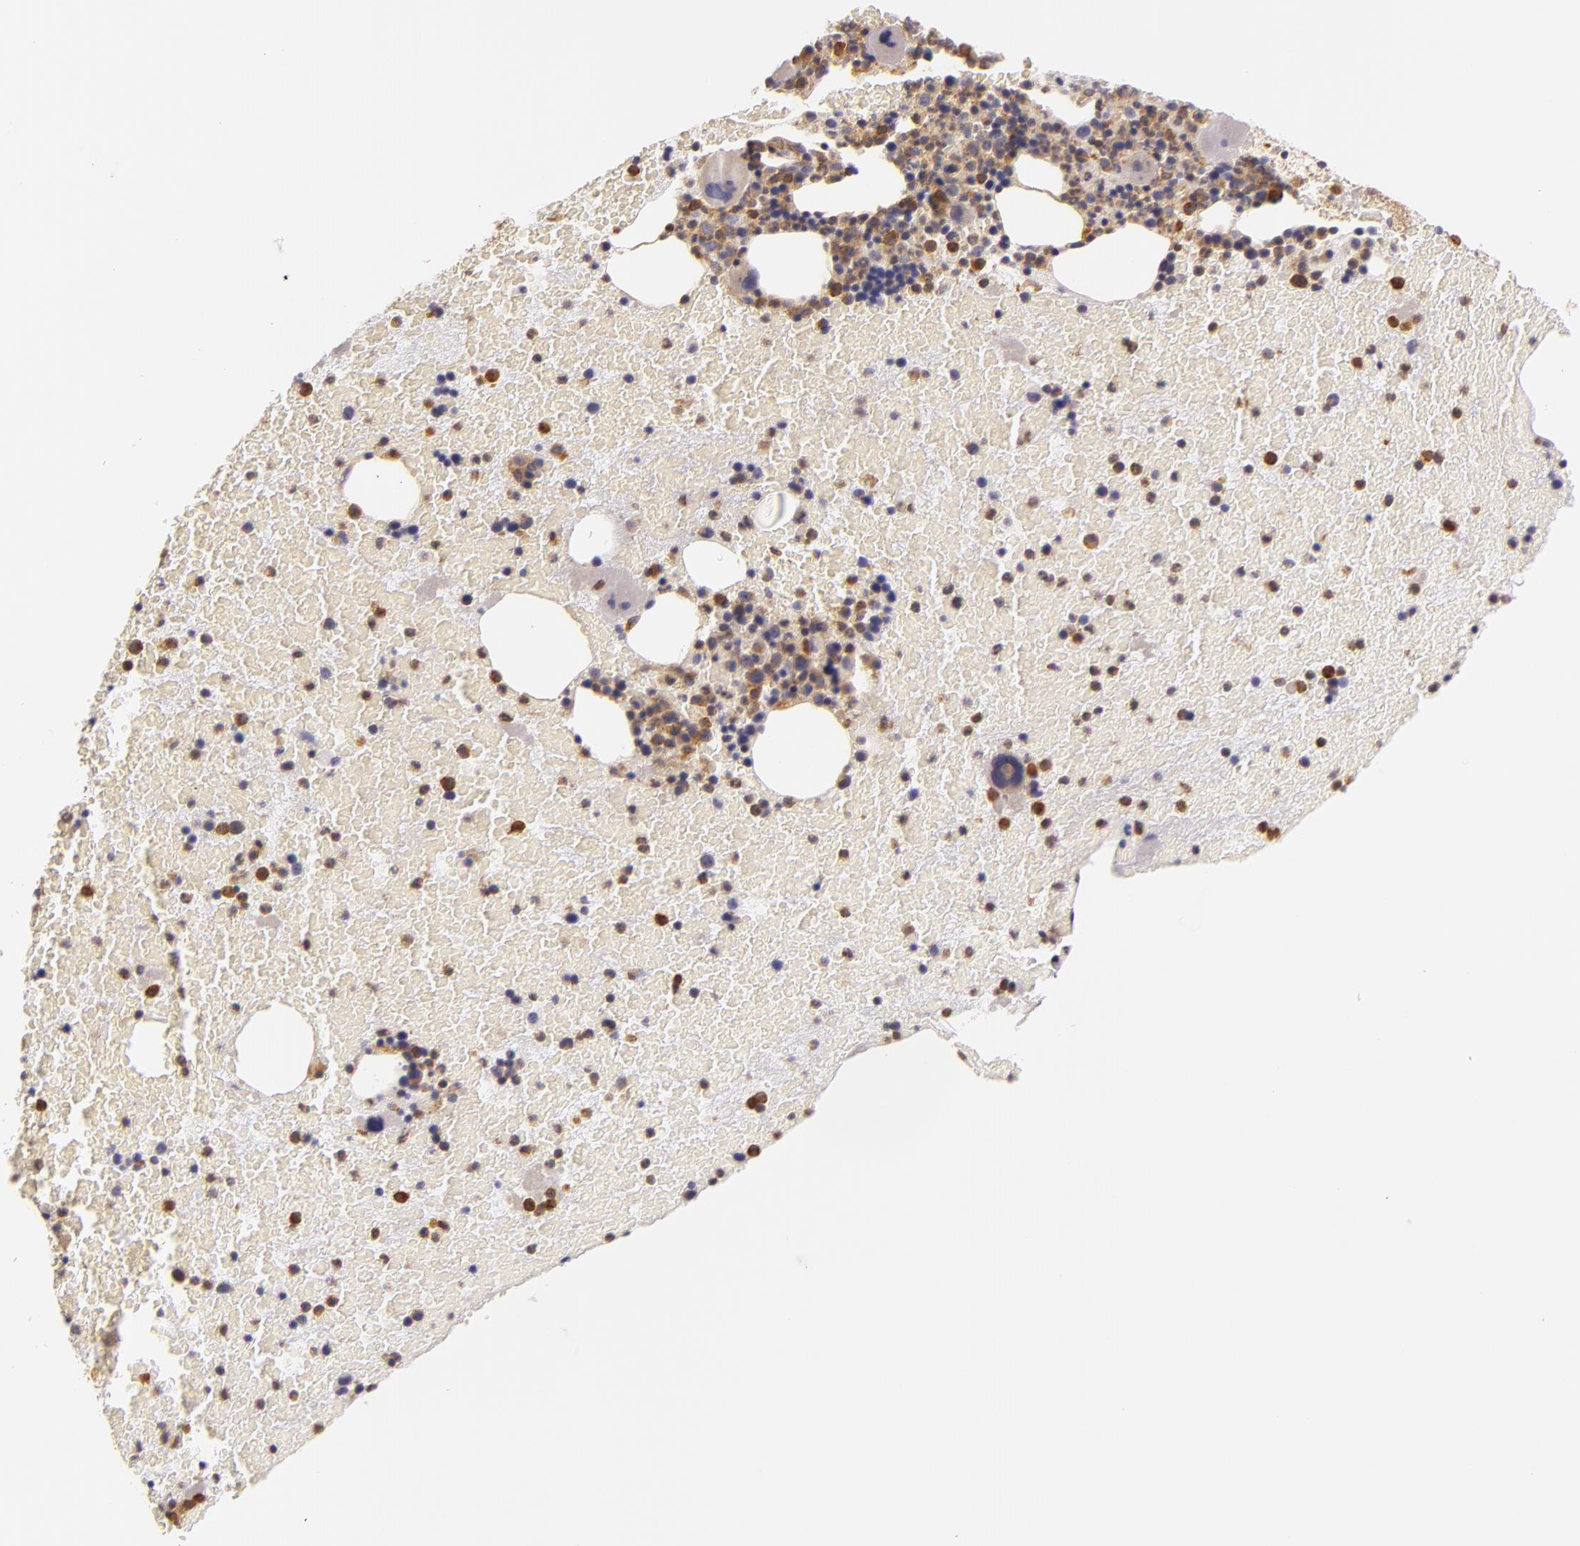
{"staining": {"intensity": "moderate", "quantity": ">75%", "location": "cytoplasmic/membranous"}, "tissue": "bone marrow", "cell_type": "Hematopoietic cells", "image_type": "normal", "snomed": [{"axis": "morphology", "description": "Normal tissue, NOS"}, {"axis": "topography", "description": "Bone marrow"}], "caption": "Immunohistochemistry (IHC) (DAB (3,3'-diaminobenzidine)) staining of normal human bone marrow demonstrates moderate cytoplasmic/membranous protein positivity in approximately >75% of hematopoietic cells.", "gene": "TOM1", "patient": {"sex": "female", "age": 71}}